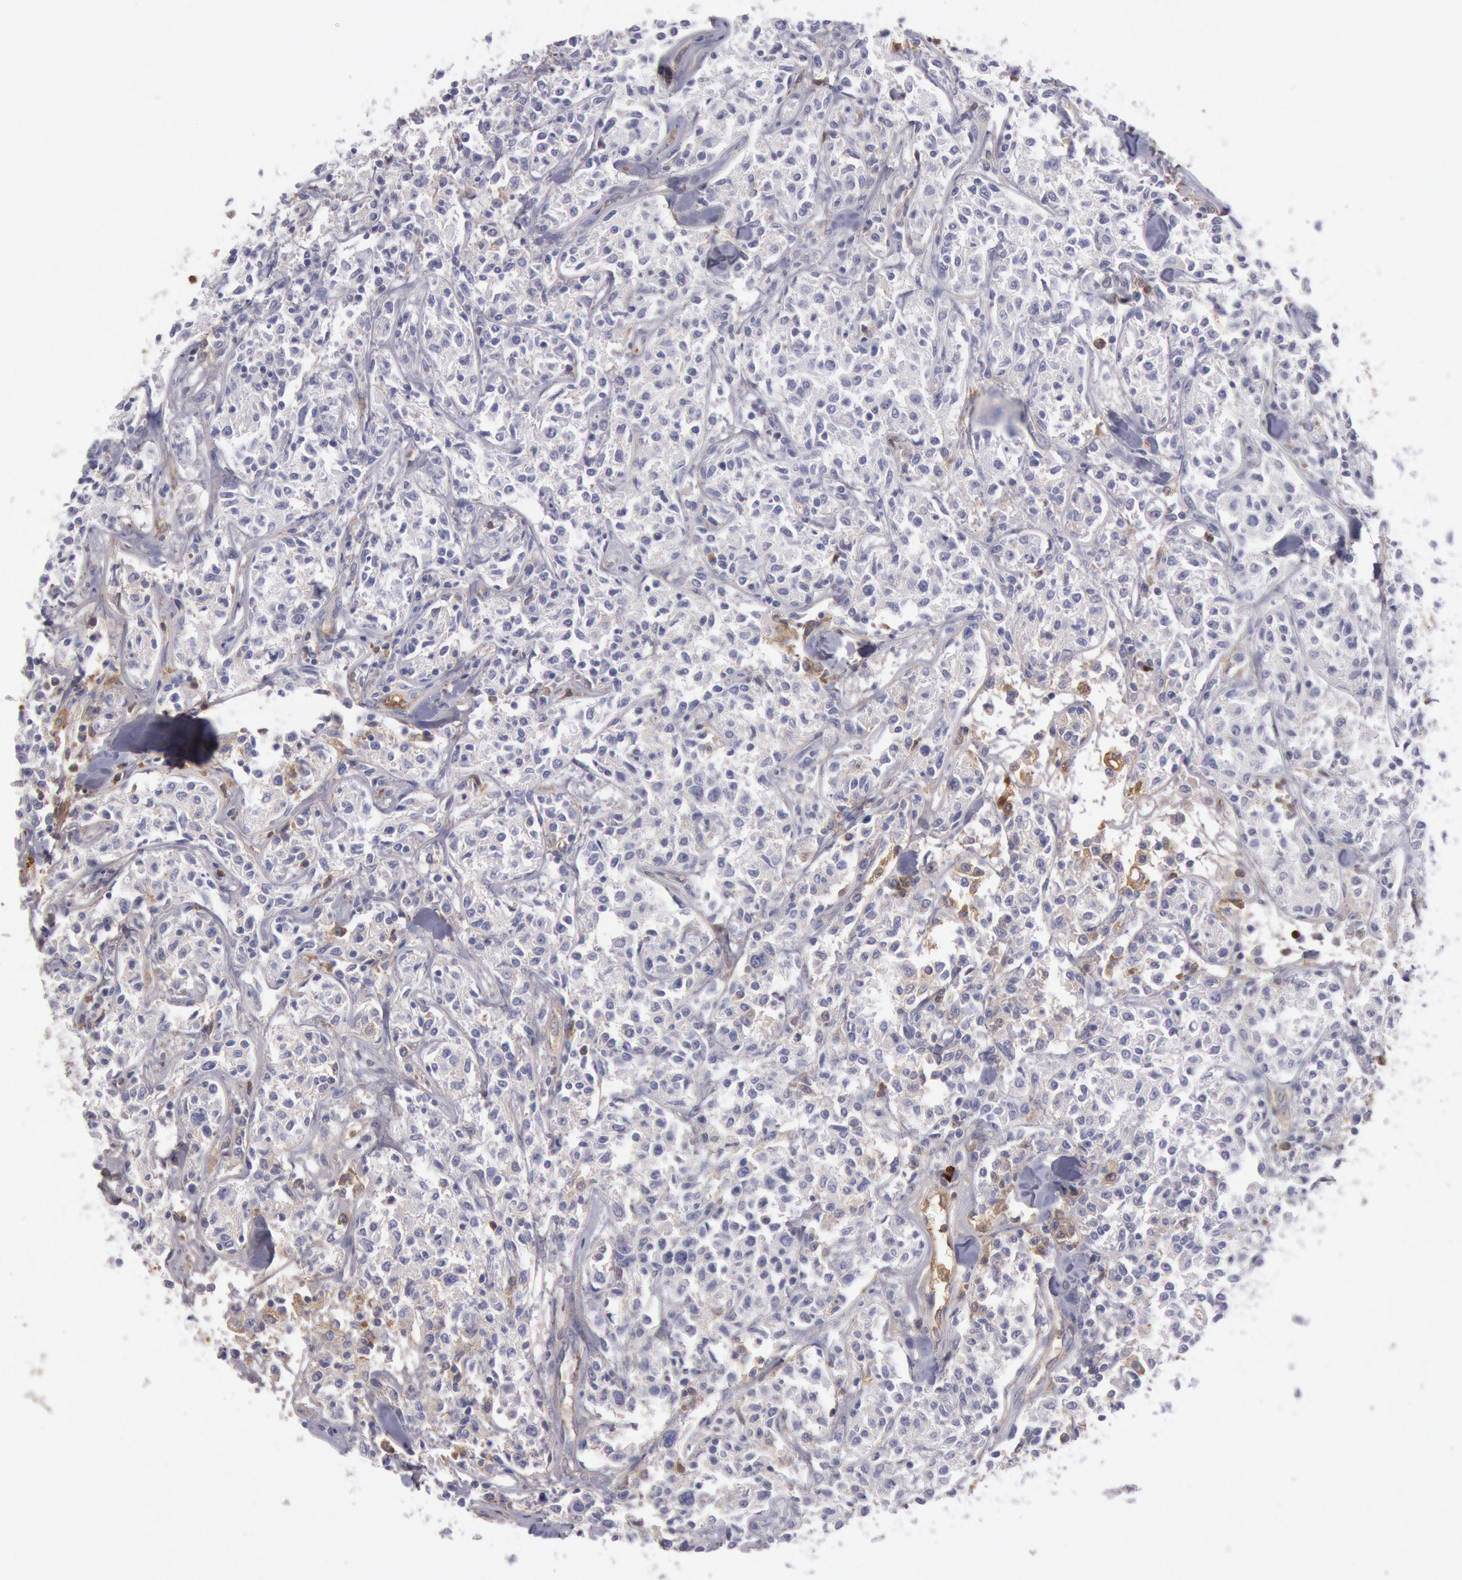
{"staining": {"intensity": "negative", "quantity": "none", "location": "none"}, "tissue": "lymphoma", "cell_type": "Tumor cells", "image_type": "cancer", "snomed": [{"axis": "morphology", "description": "Malignant lymphoma, non-Hodgkin's type, Low grade"}, {"axis": "topography", "description": "Small intestine"}], "caption": "High power microscopy image of an immunohistochemistry (IHC) photomicrograph of low-grade malignant lymphoma, non-Hodgkin's type, revealing no significant positivity in tumor cells.", "gene": "IGHA1", "patient": {"sex": "female", "age": 59}}